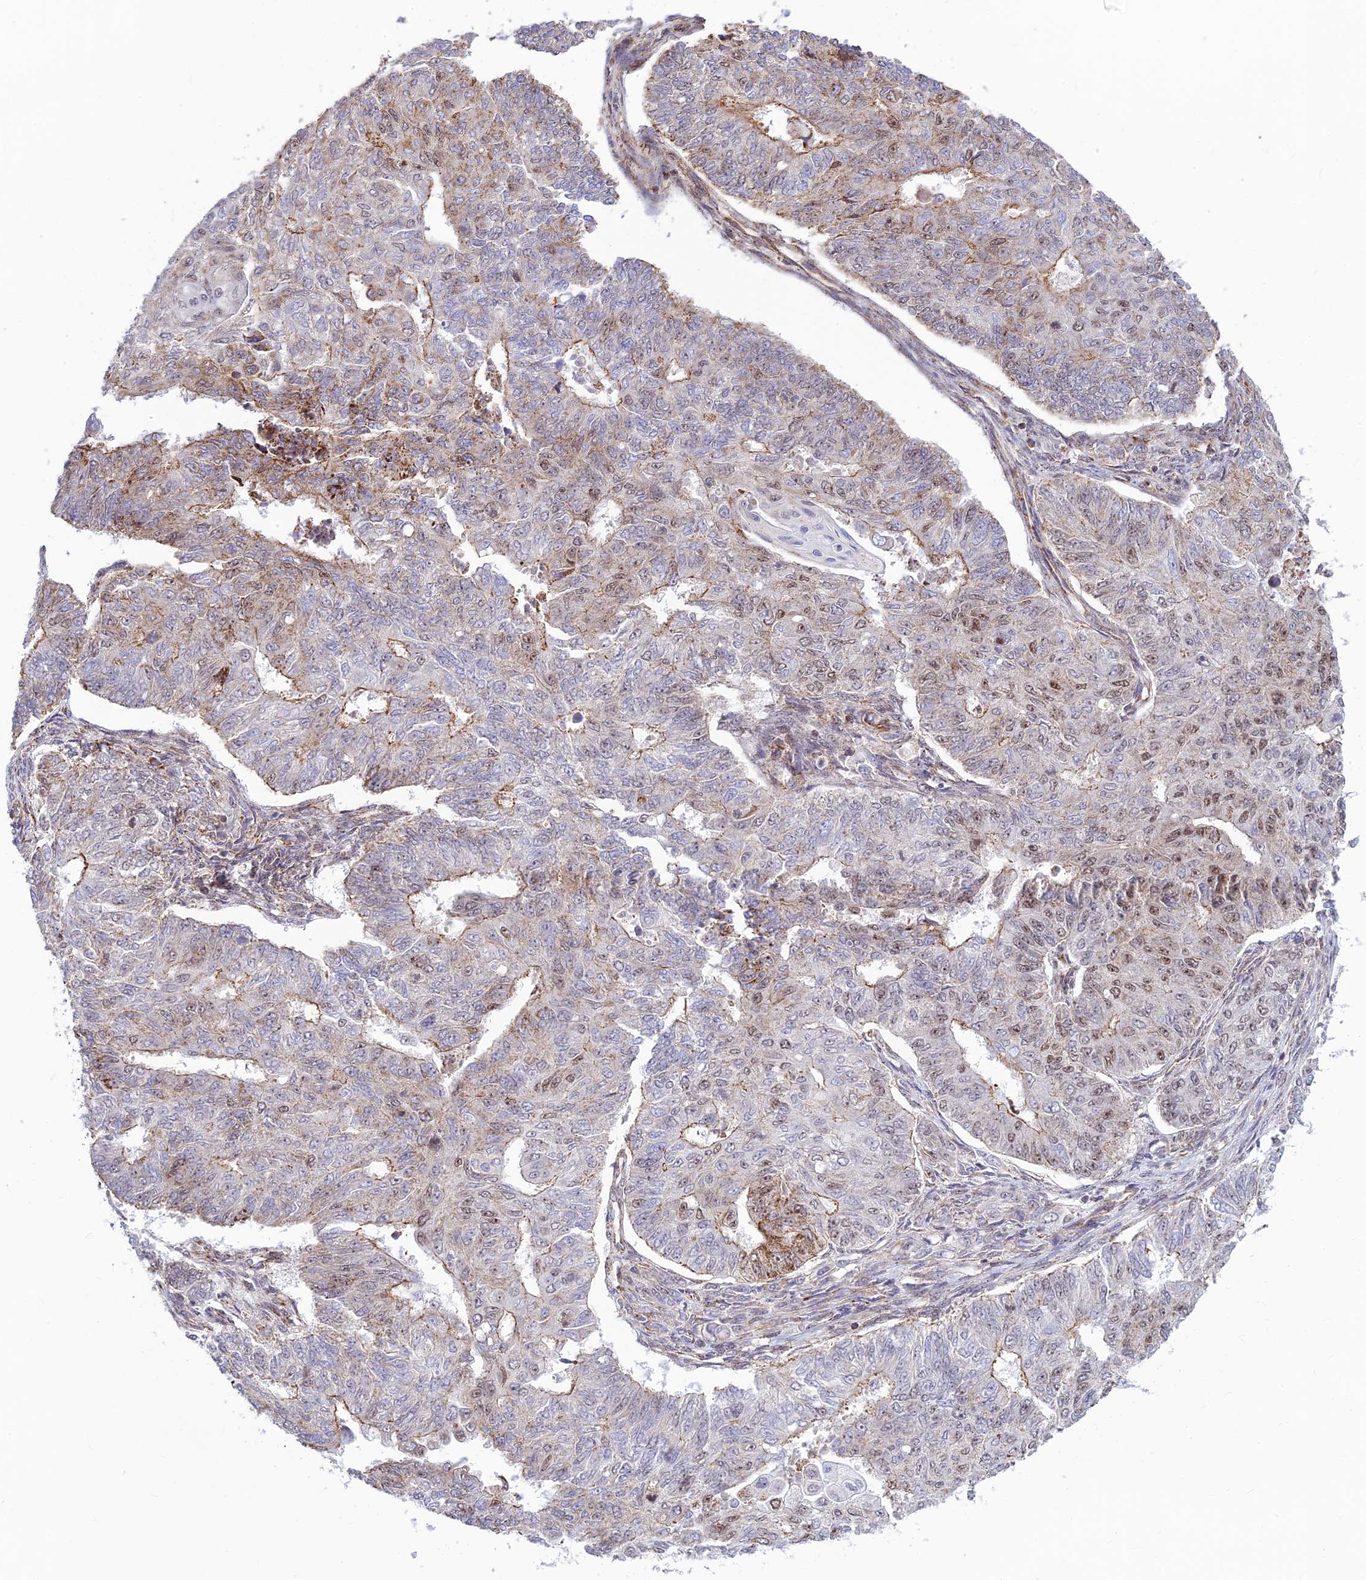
{"staining": {"intensity": "moderate", "quantity": "25%-75%", "location": "cytoplasmic/membranous,nuclear"}, "tissue": "endometrial cancer", "cell_type": "Tumor cells", "image_type": "cancer", "snomed": [{"axis": "morphology", "description": "Adenocarcinoma, NOS"}, {"axis": "topography", "description": "Endometrium"}], "caption": "Approximately 25%-75% of tumor cells in adenocarcinoma (endometrial) show moderate cytoplasmic/membranous and nuclear protein positivity as visualized by brown immunohistochemical staining.", "gene": "POLR1G", "patient": {"sex": "female", "age": 32}}